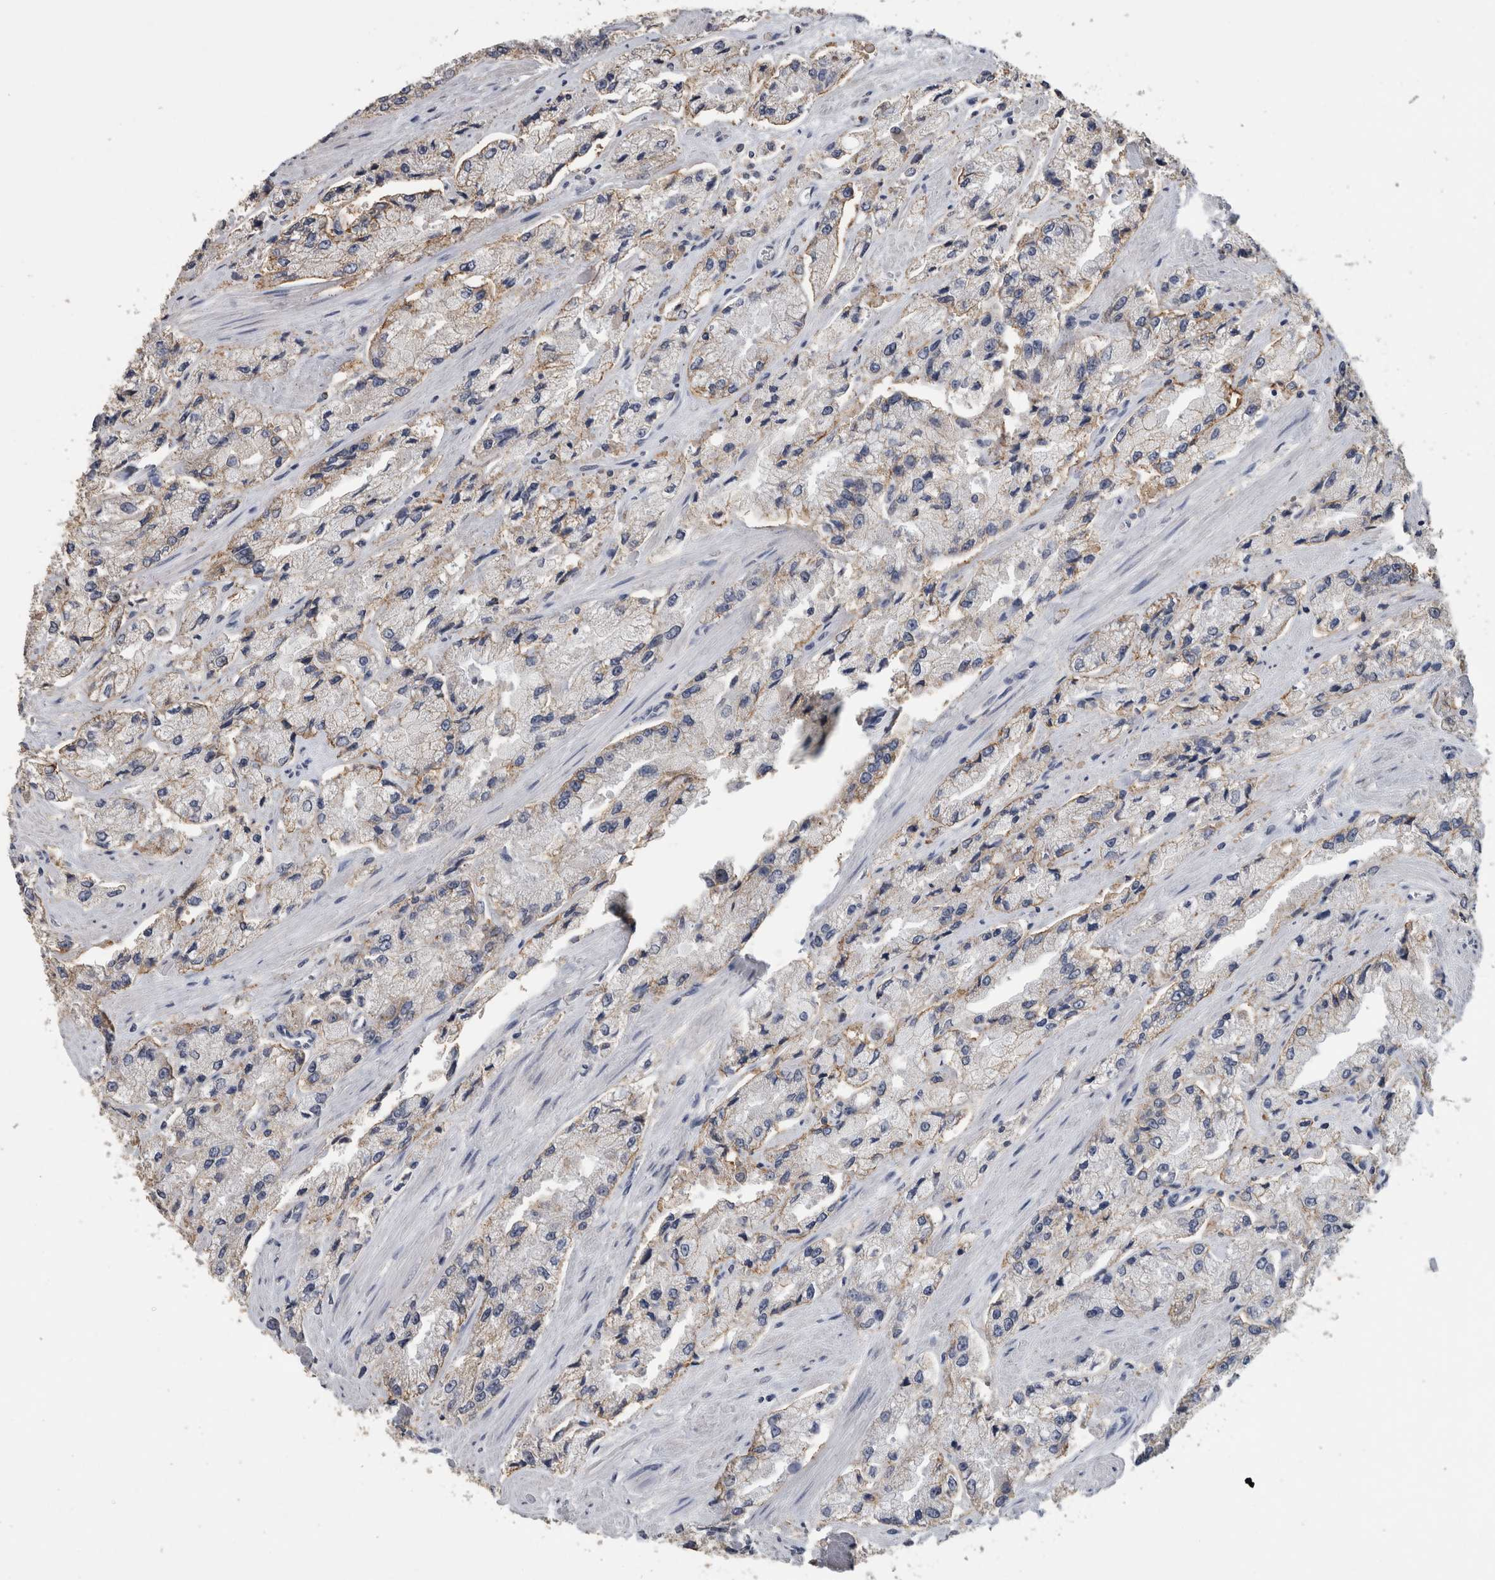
{"staining": {"intensity": "negative", "quantity": "none", "location": "none"}, "tissue": "prostate cancer", "cell_type": "Tumor cells", "image_type": "cancer", "snomed": [{"axis": "morphology", "description": "Adenocarcinoma, High grade"}, {"axis": "topography", "description": "Prostate"}], "caption": "Immunohistochemical staining of human prostate cancer (adenocarcinoma (high-grade)) shows no significant positivity in tumor cells.", "gene": "CNTFR", "patient": {"sex": "male", "age": 58}}